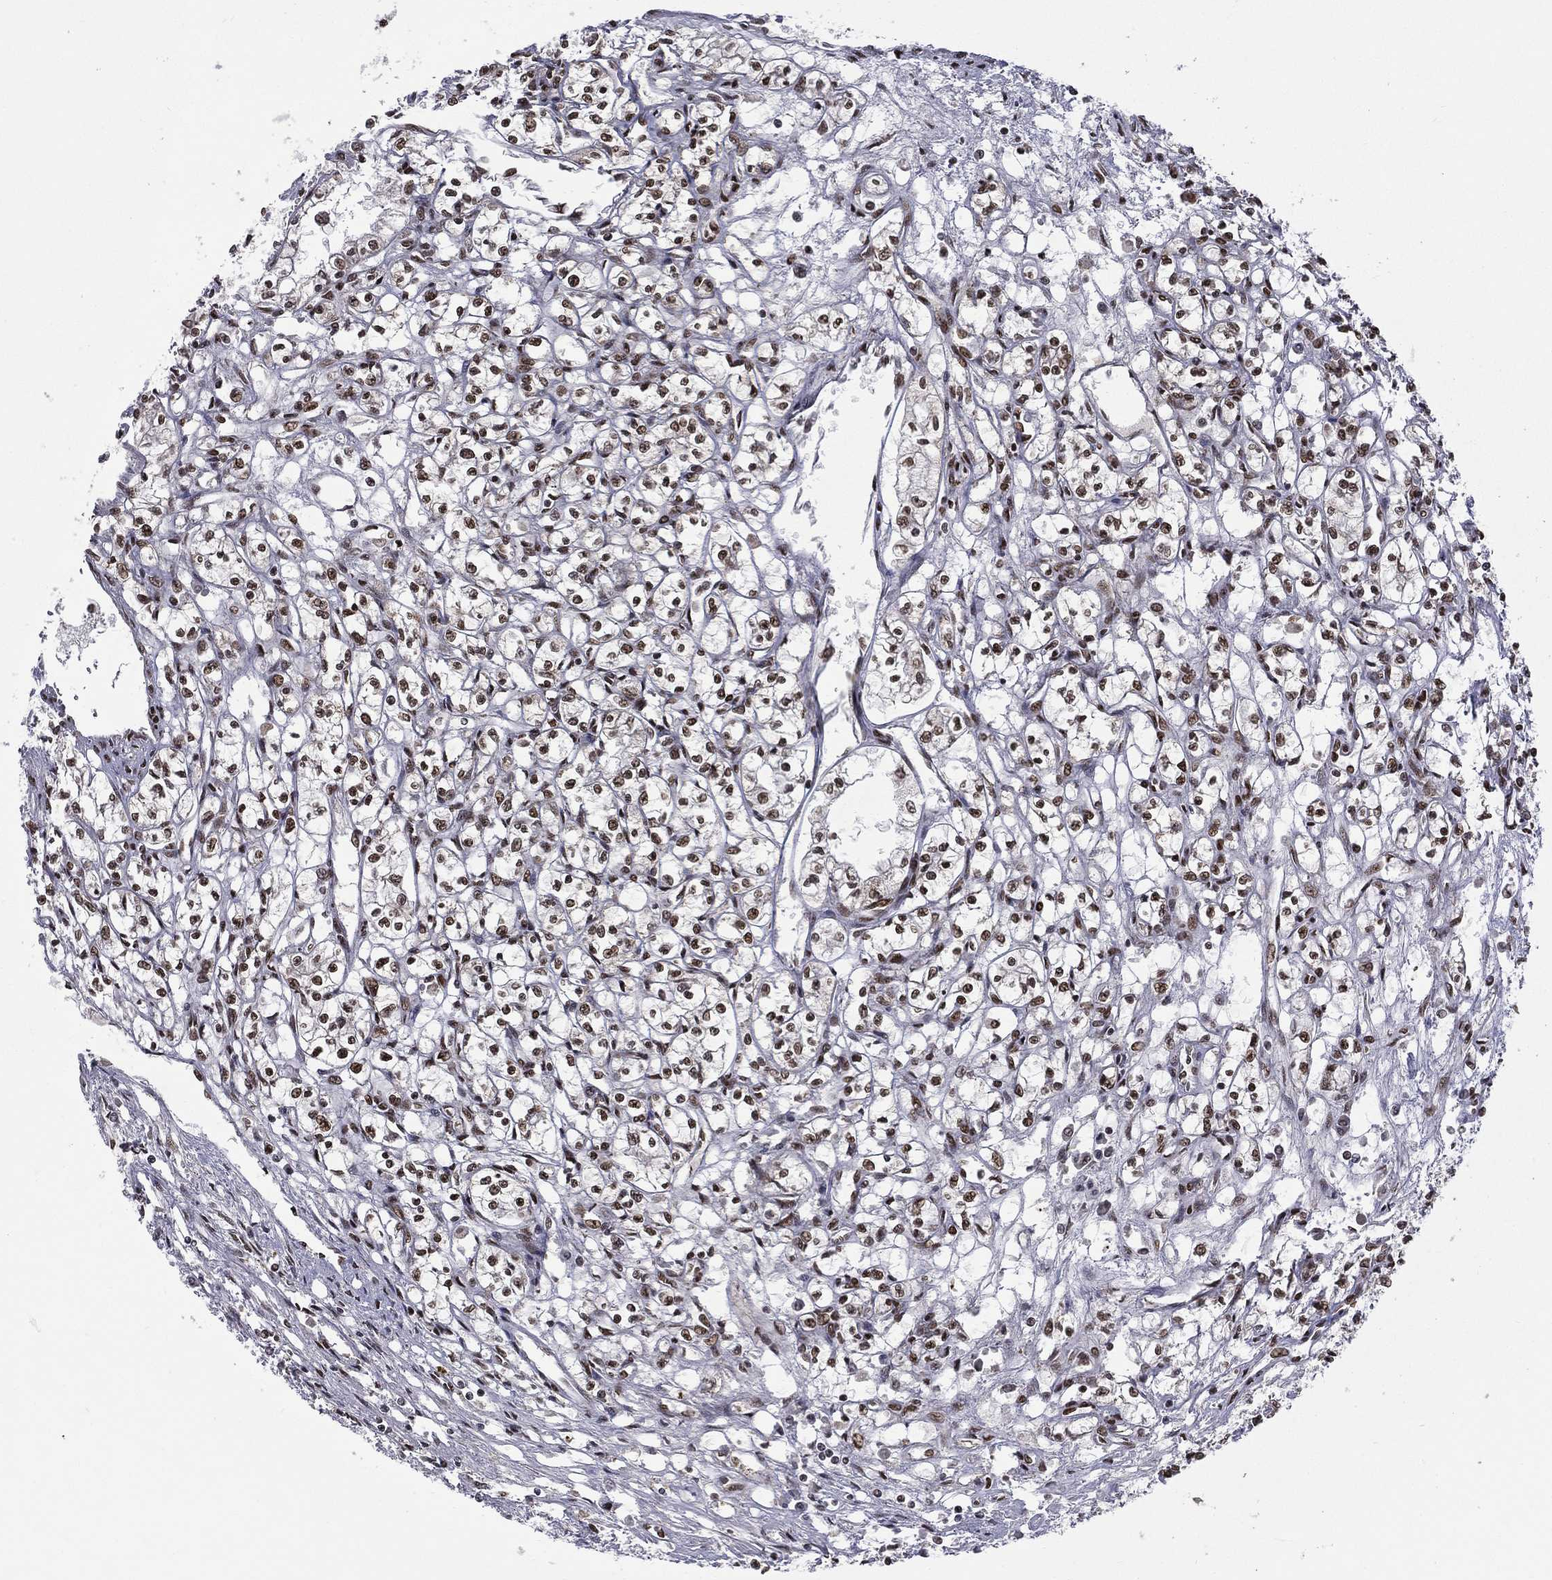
{"staining": {"intensity": "strong", "quantity": ">75%", "location": "nuclear"}, "tissue": "renal cancer", "cell_type": "Tumor cells", "image_type": "cancer", "snomed": [{"axis": "morphology", "description": "Adenocarcinoma, NOS"}, {"axis": "topography", "description": "Kidney"}], "caption": "DAB (3,3'-diaminobenzidine) immunohistochemical staining of renal adenocarcinoma reveals strong nuclear protein expression in about >75% of tumor cells.", "gene": "C5orf24", "patient": {"sex": "male", "age": 56}}